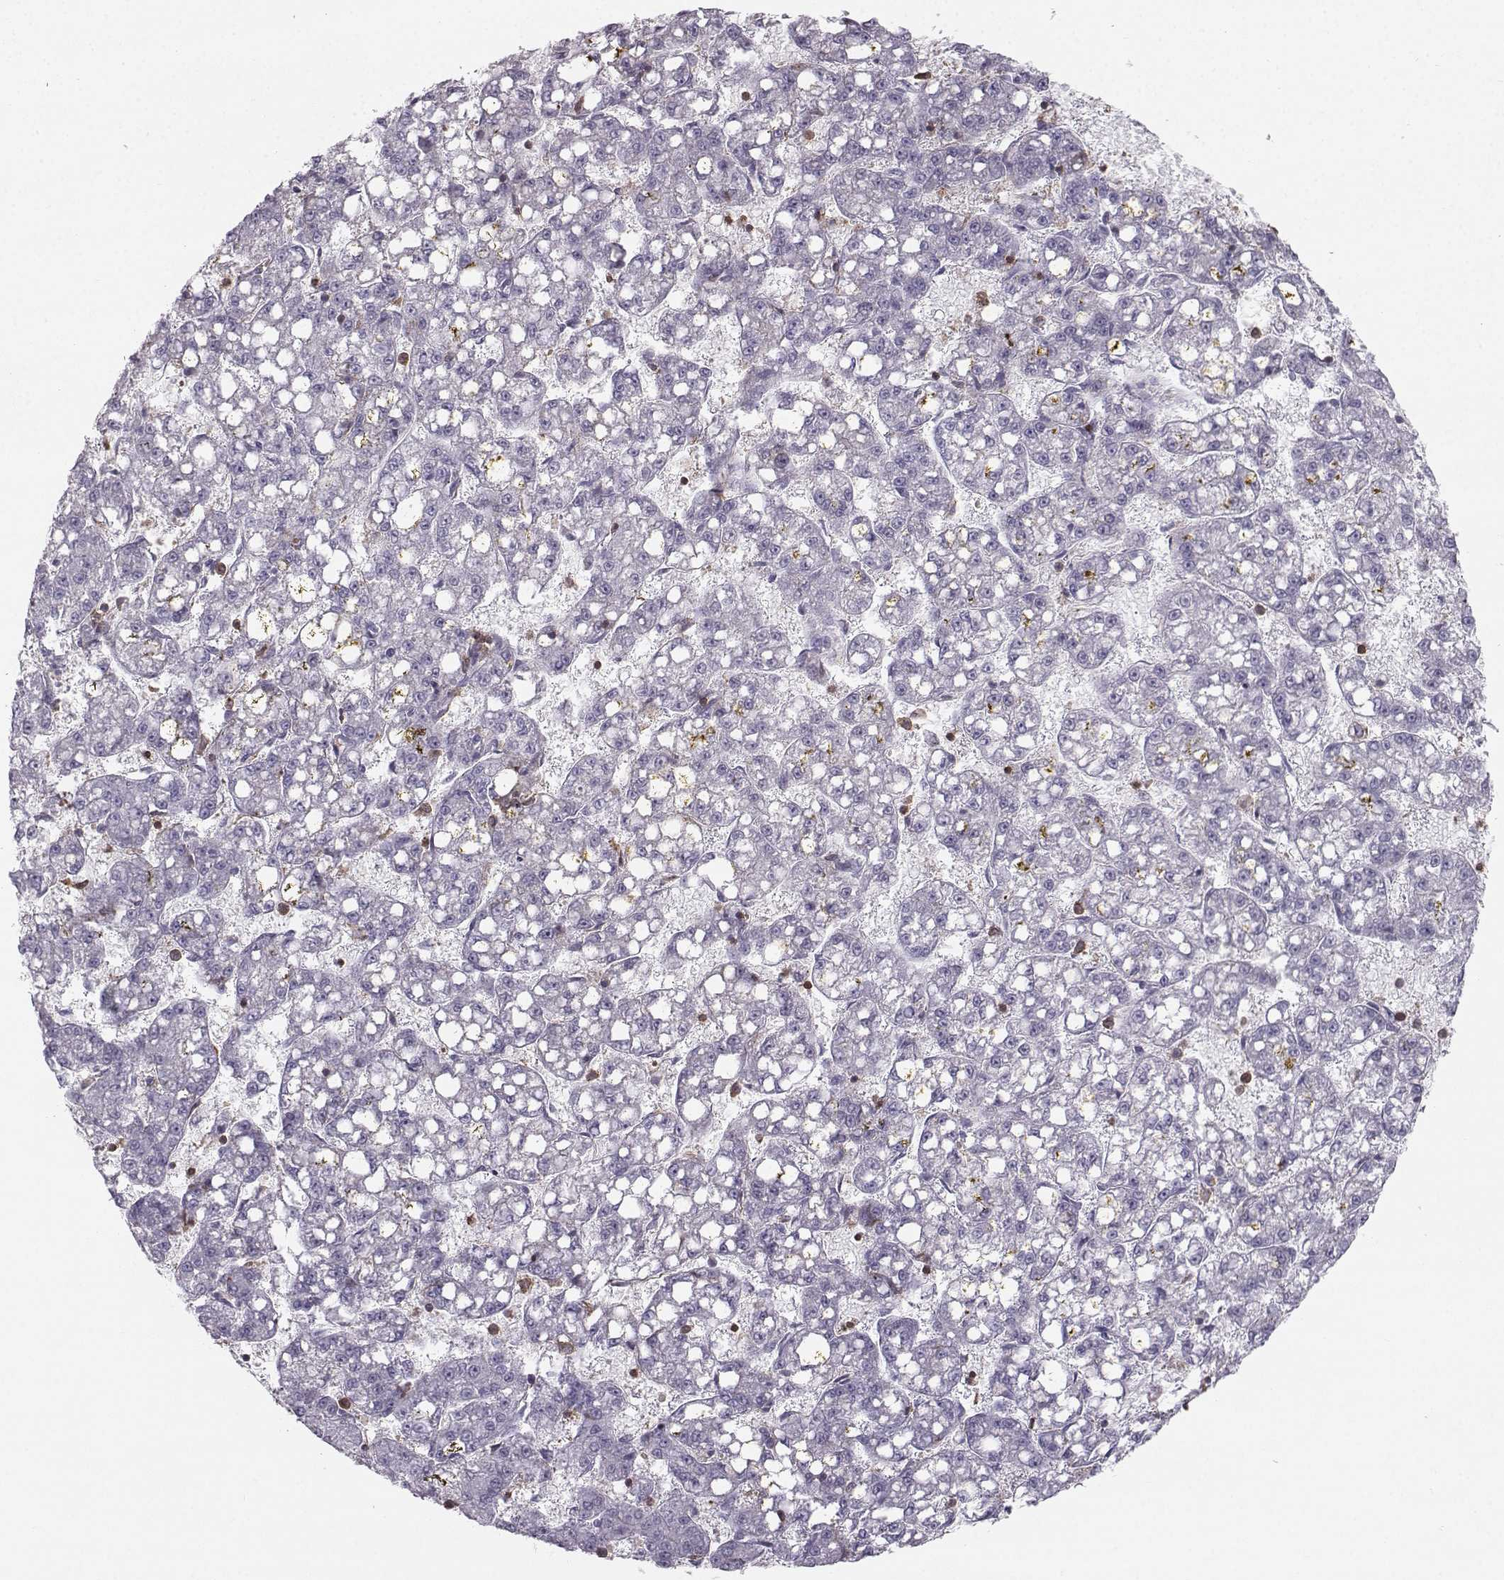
{"staining": {"intensity": "negative", "quantity": "none", "location": "none"}, "tissue": "liver cancer", "cell_type": "Tumor cells", "image_type": "cancer", "snomed": [{"axis": "morphology", "description": "Carcinoma, Hepatocellular, NOS"}, {"axis": "topography", "description": "Liver"}], "caption": "IHC histopathology image of neoplastic tissue: liver cancer stained with DAB shows no significant protein staining in tumor cells.", "gene": "ZBTB32", "patient": {"sex": "female", "age": 65}}